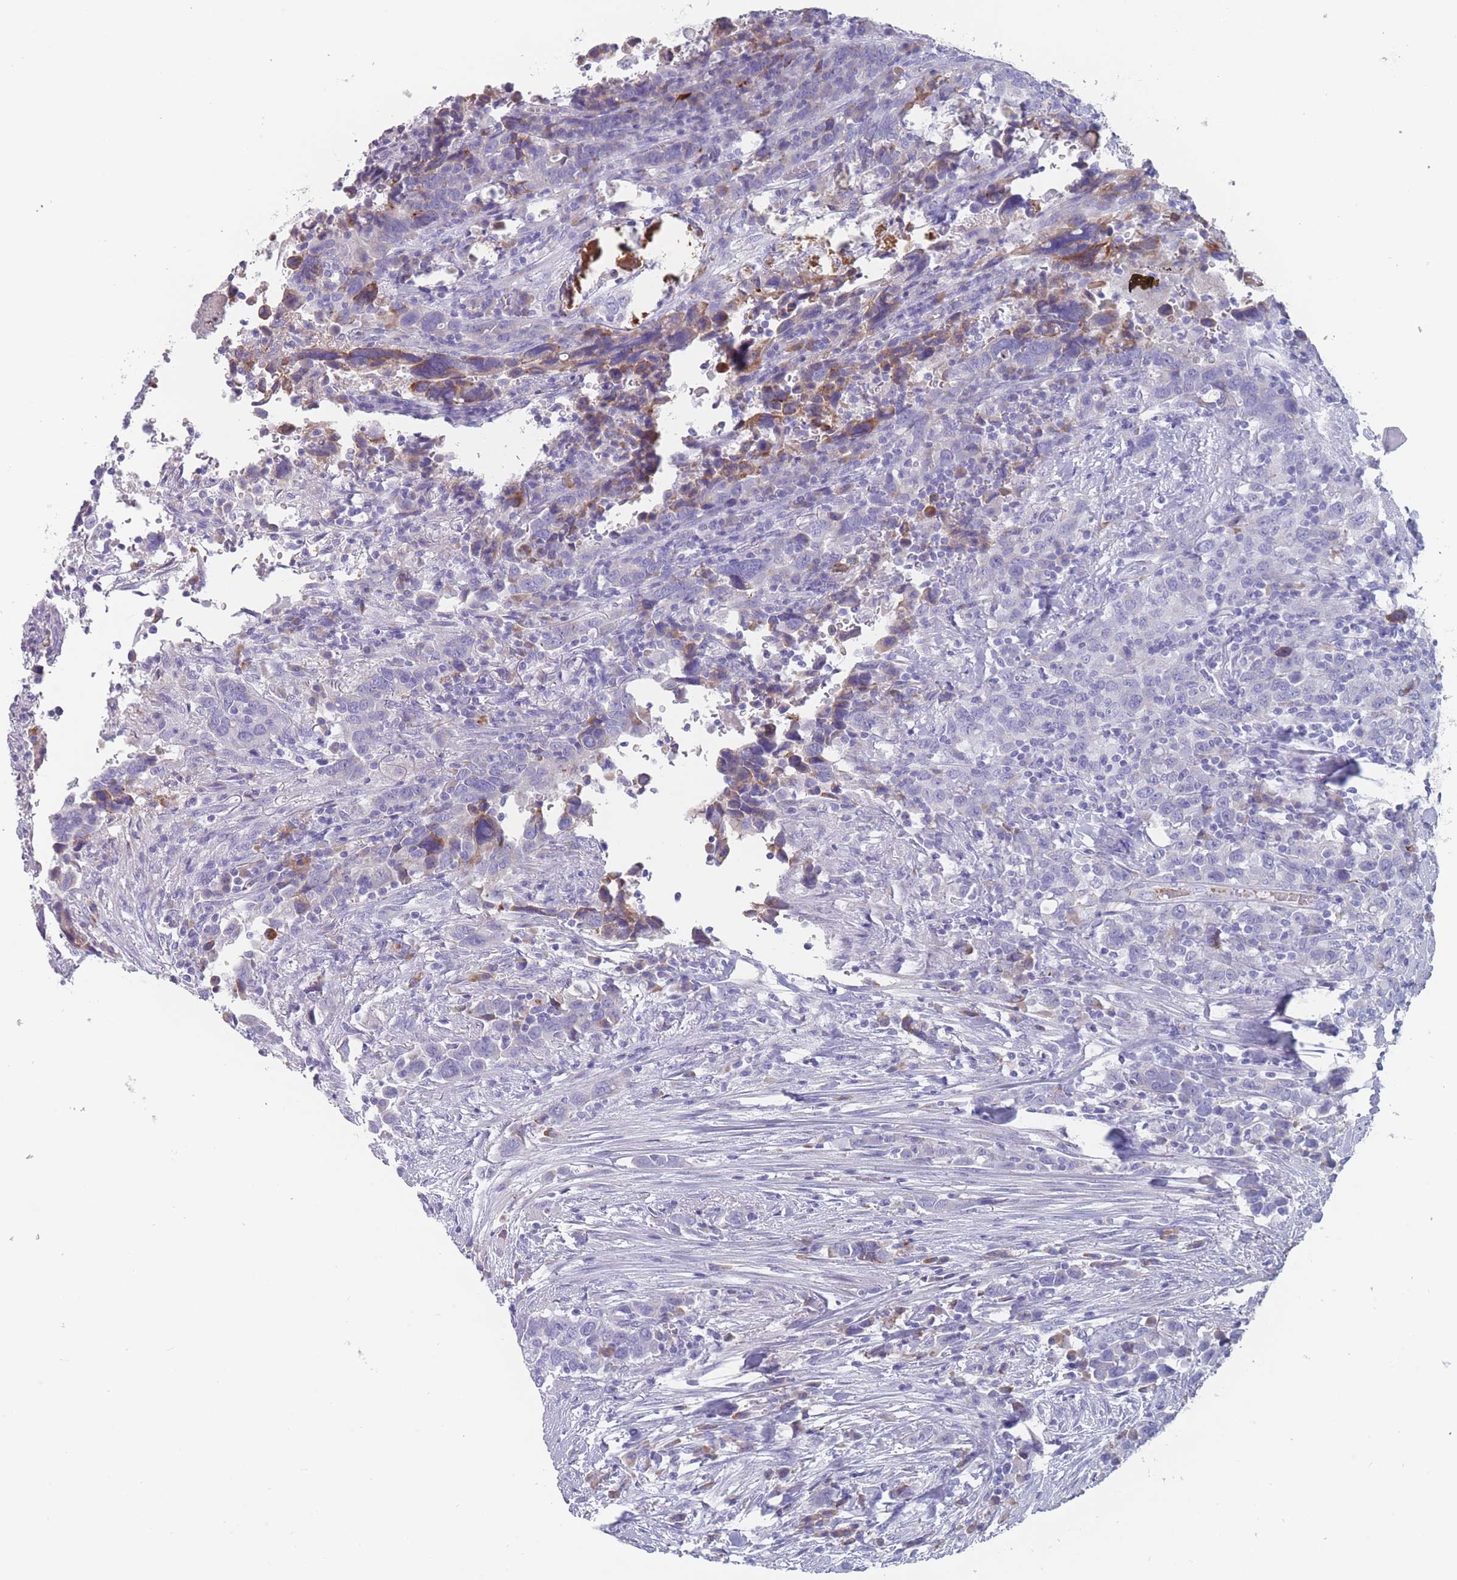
{"staining": {"intensity": "negative", "quantity": "none", "location": "none"}, "tissue": "urothelial cancer", "cell_type": "Tumor cells", "image_type": "cancer", "snomed": [{"axis": "morphology", "description": "Urothelial carcinoma, High grade"}, {"axis": "topography", "description": "Urinary bladder"}], "caption": "Tumor cells show no significant expression in high-grade urothelial carcinoma.", "gene": "ST8SIA5", "patient": {"sex": "male", "age": 61}}